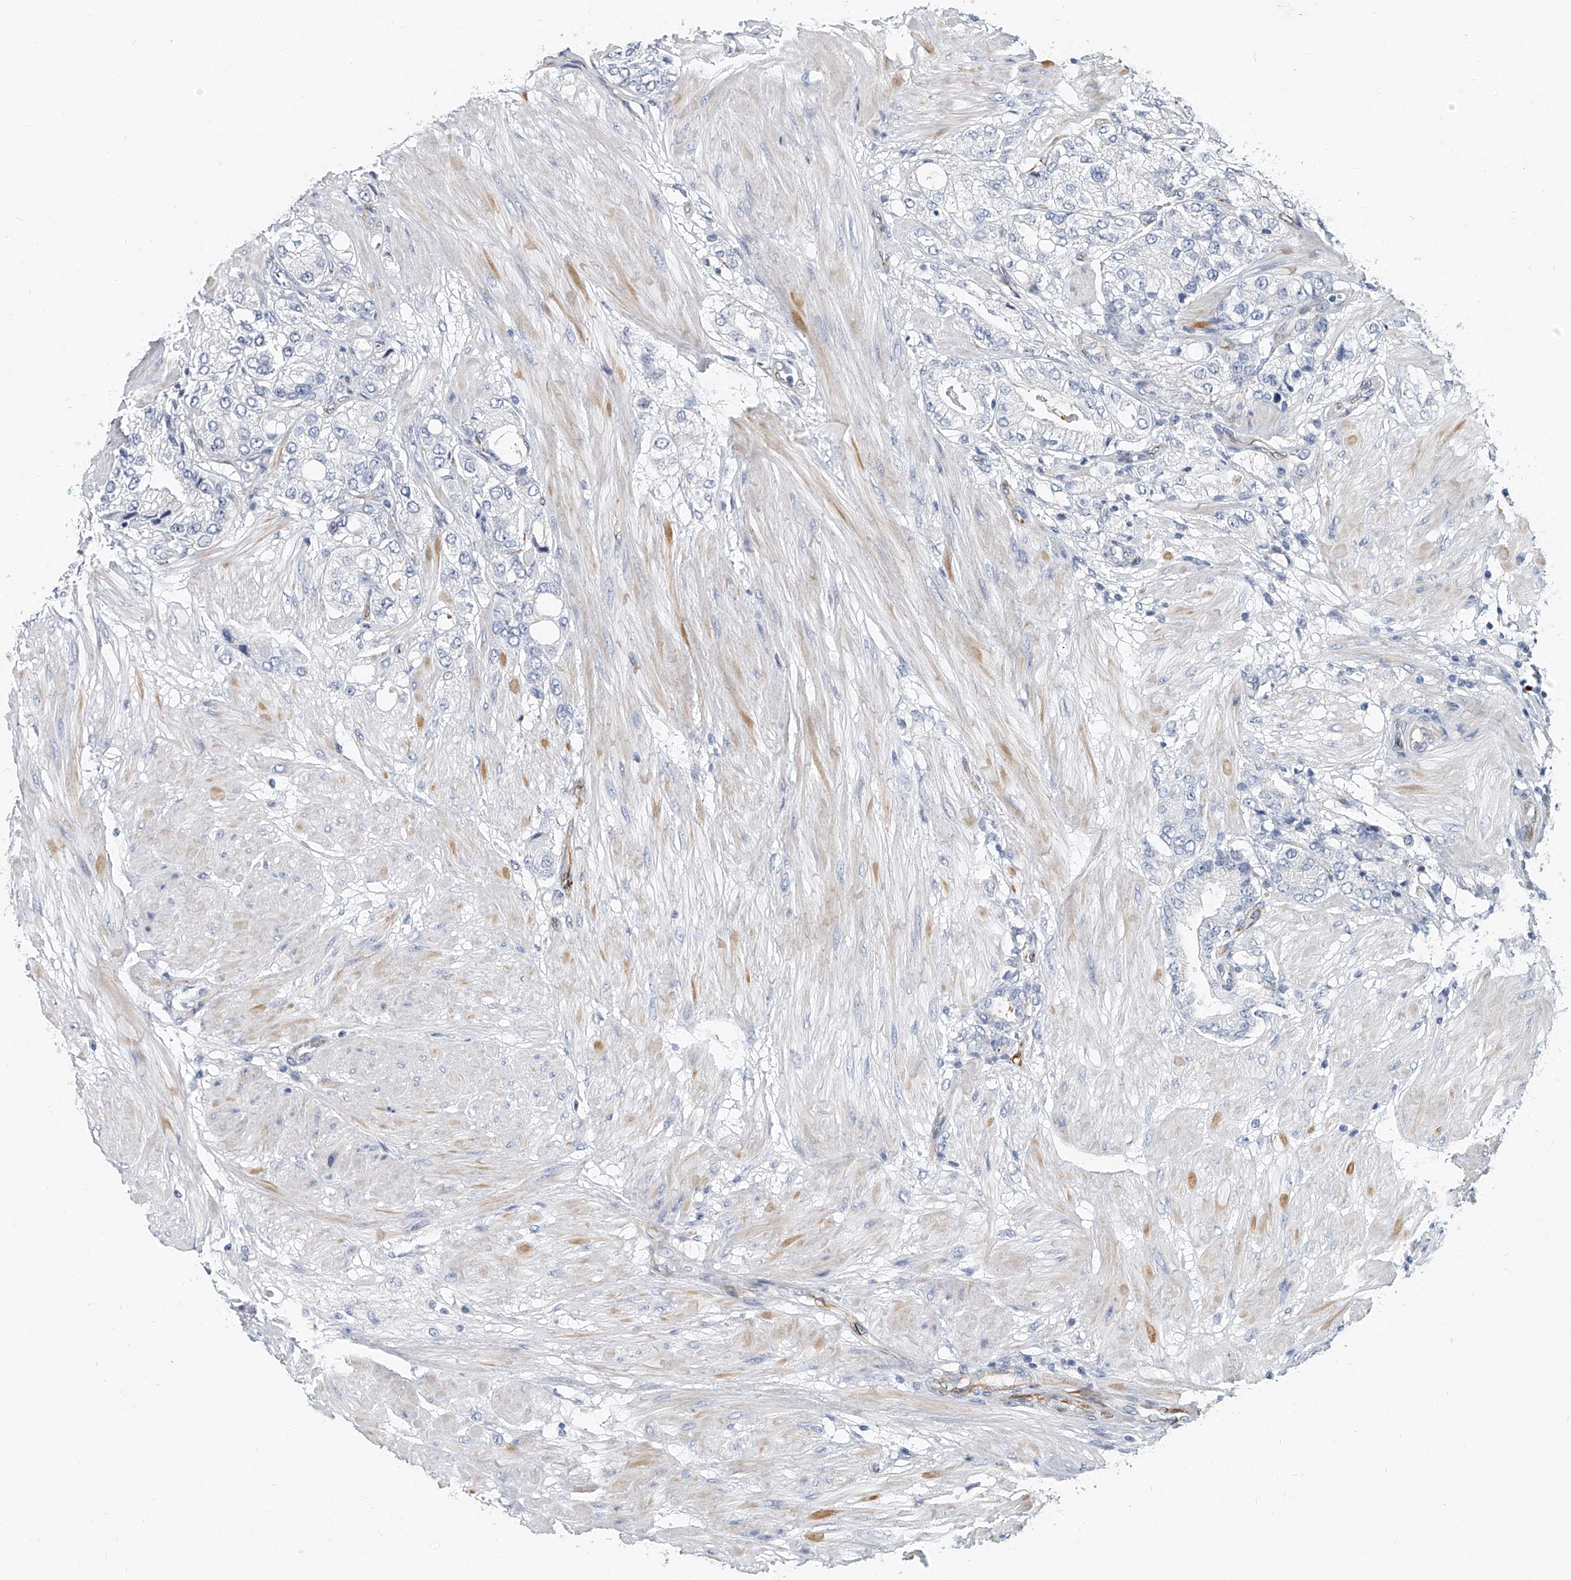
{"staining": {"intensity": "negative", "quantity": "none", "location": "none"}, "tissue": "prostate cancer", "cell_type": "Tumor cells", "image_type": "cancer", "snomed": [{"axis": "morphology", "description": "Adenocarcinoma, High grade"}, {"axis": "topography", "description": "Prostate"}], "caption": "IHC photomicrograph of prostate cancer (high-grade adenocarcinoma) stained for a protein (brown), which displays no expression in tumor cells.", "gene": "KIRREL1", "patient": {"sex": "male", "age": 50}}